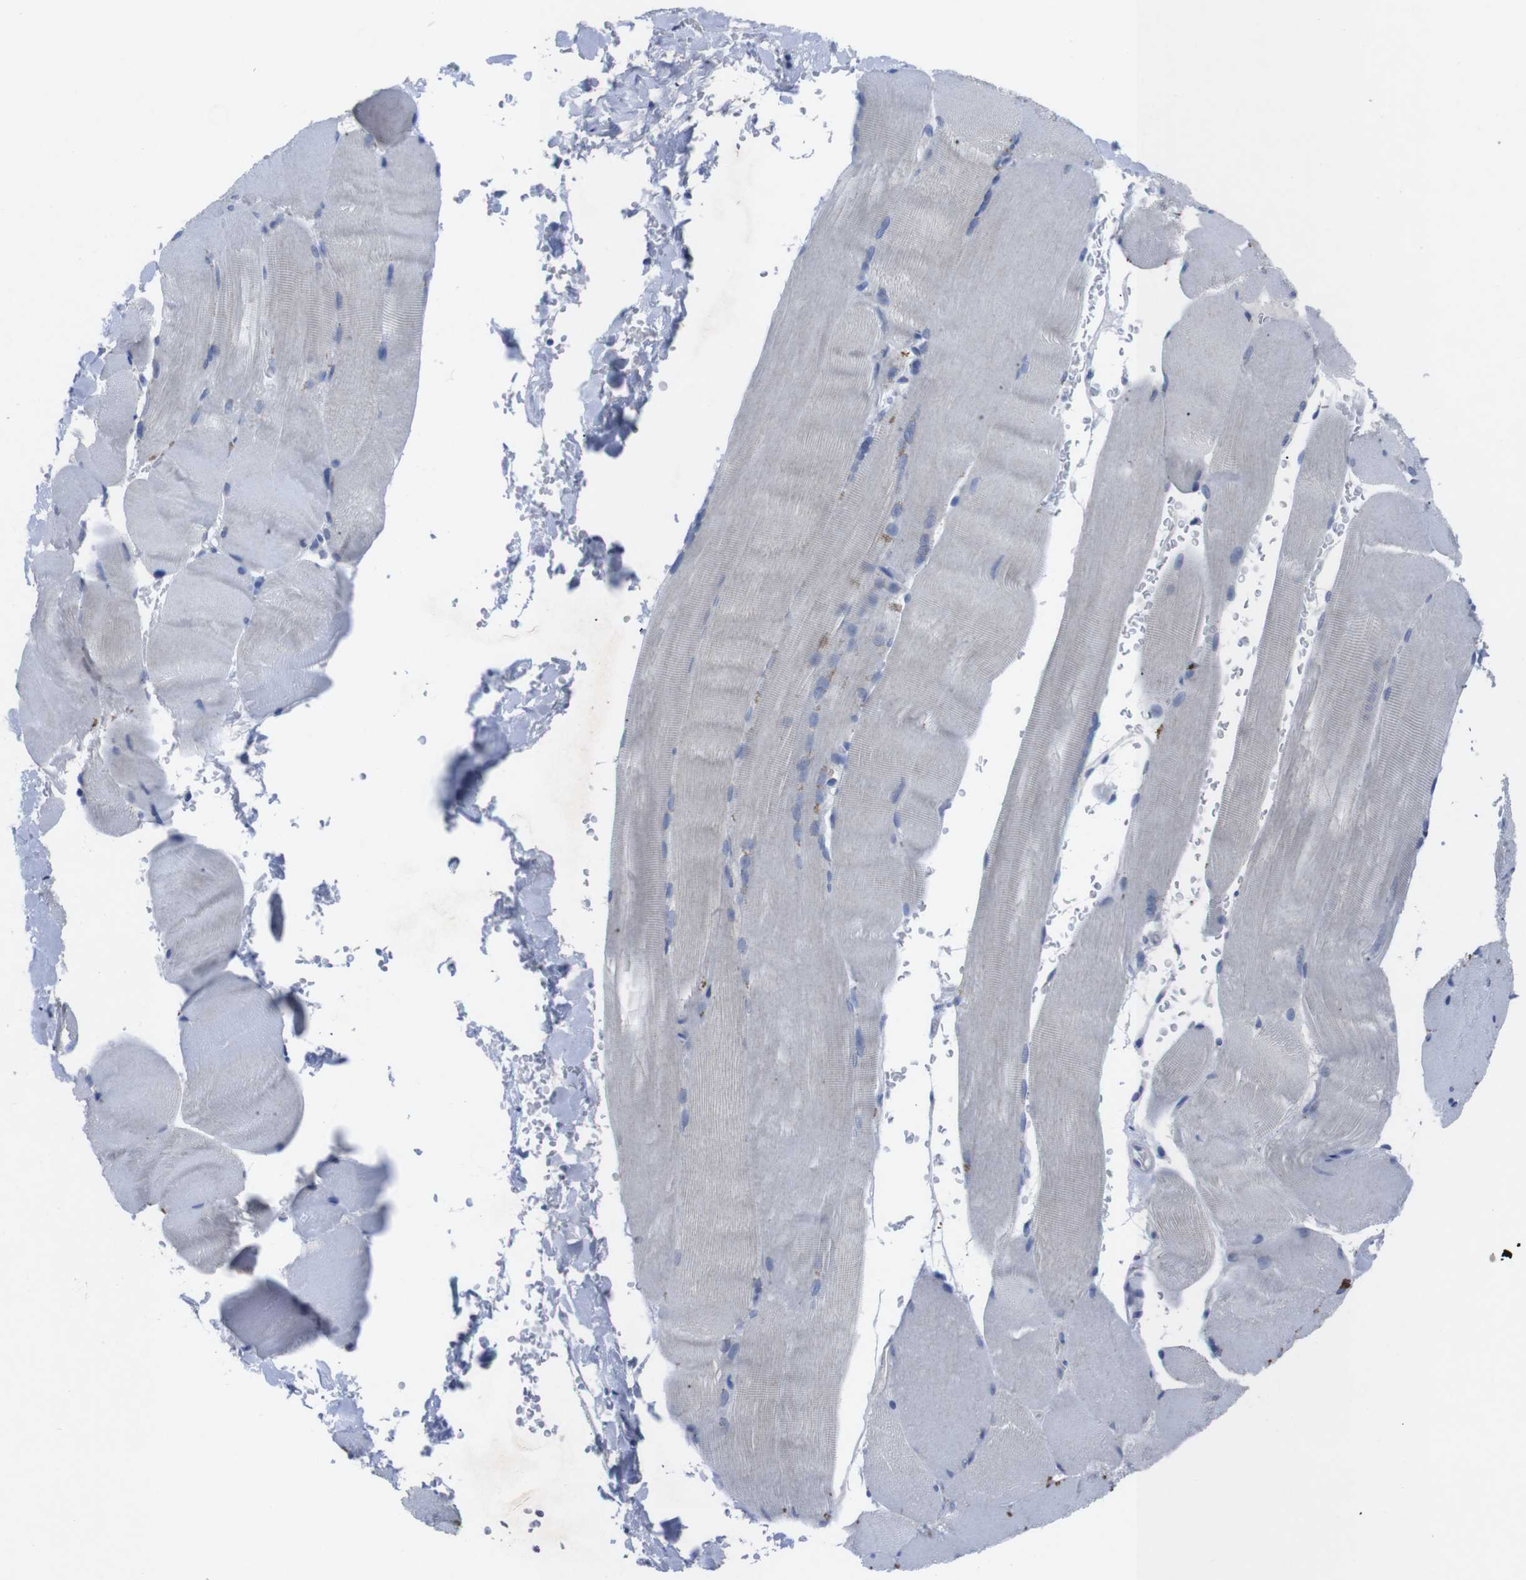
{"staining": {"intensity": "negative", "quantity": "none", "location": "none"}, "tissue": "skeletal muscle", "cell_type": "Myocytes", "image_type": "normal", "snomed": [{"axis": "morphology", "description": "Normal tissue, NOS"}, {"axis": "topography", "description": "Skin"}, {"axis": "topography", "description": "Skeletal muscle"}], "caption": "High power microscopy micrograph of an immunohistochemistry image of benign skeletal muscle, revealing no significant staining in myocytes. The staining is performed using DAB (3,3'-diaminobenzidine) brown chromogen with nuclei counter-stained in using hematoxylin.", "gene": "IRF4", "patient": {"sex": "male", "age": 83}}